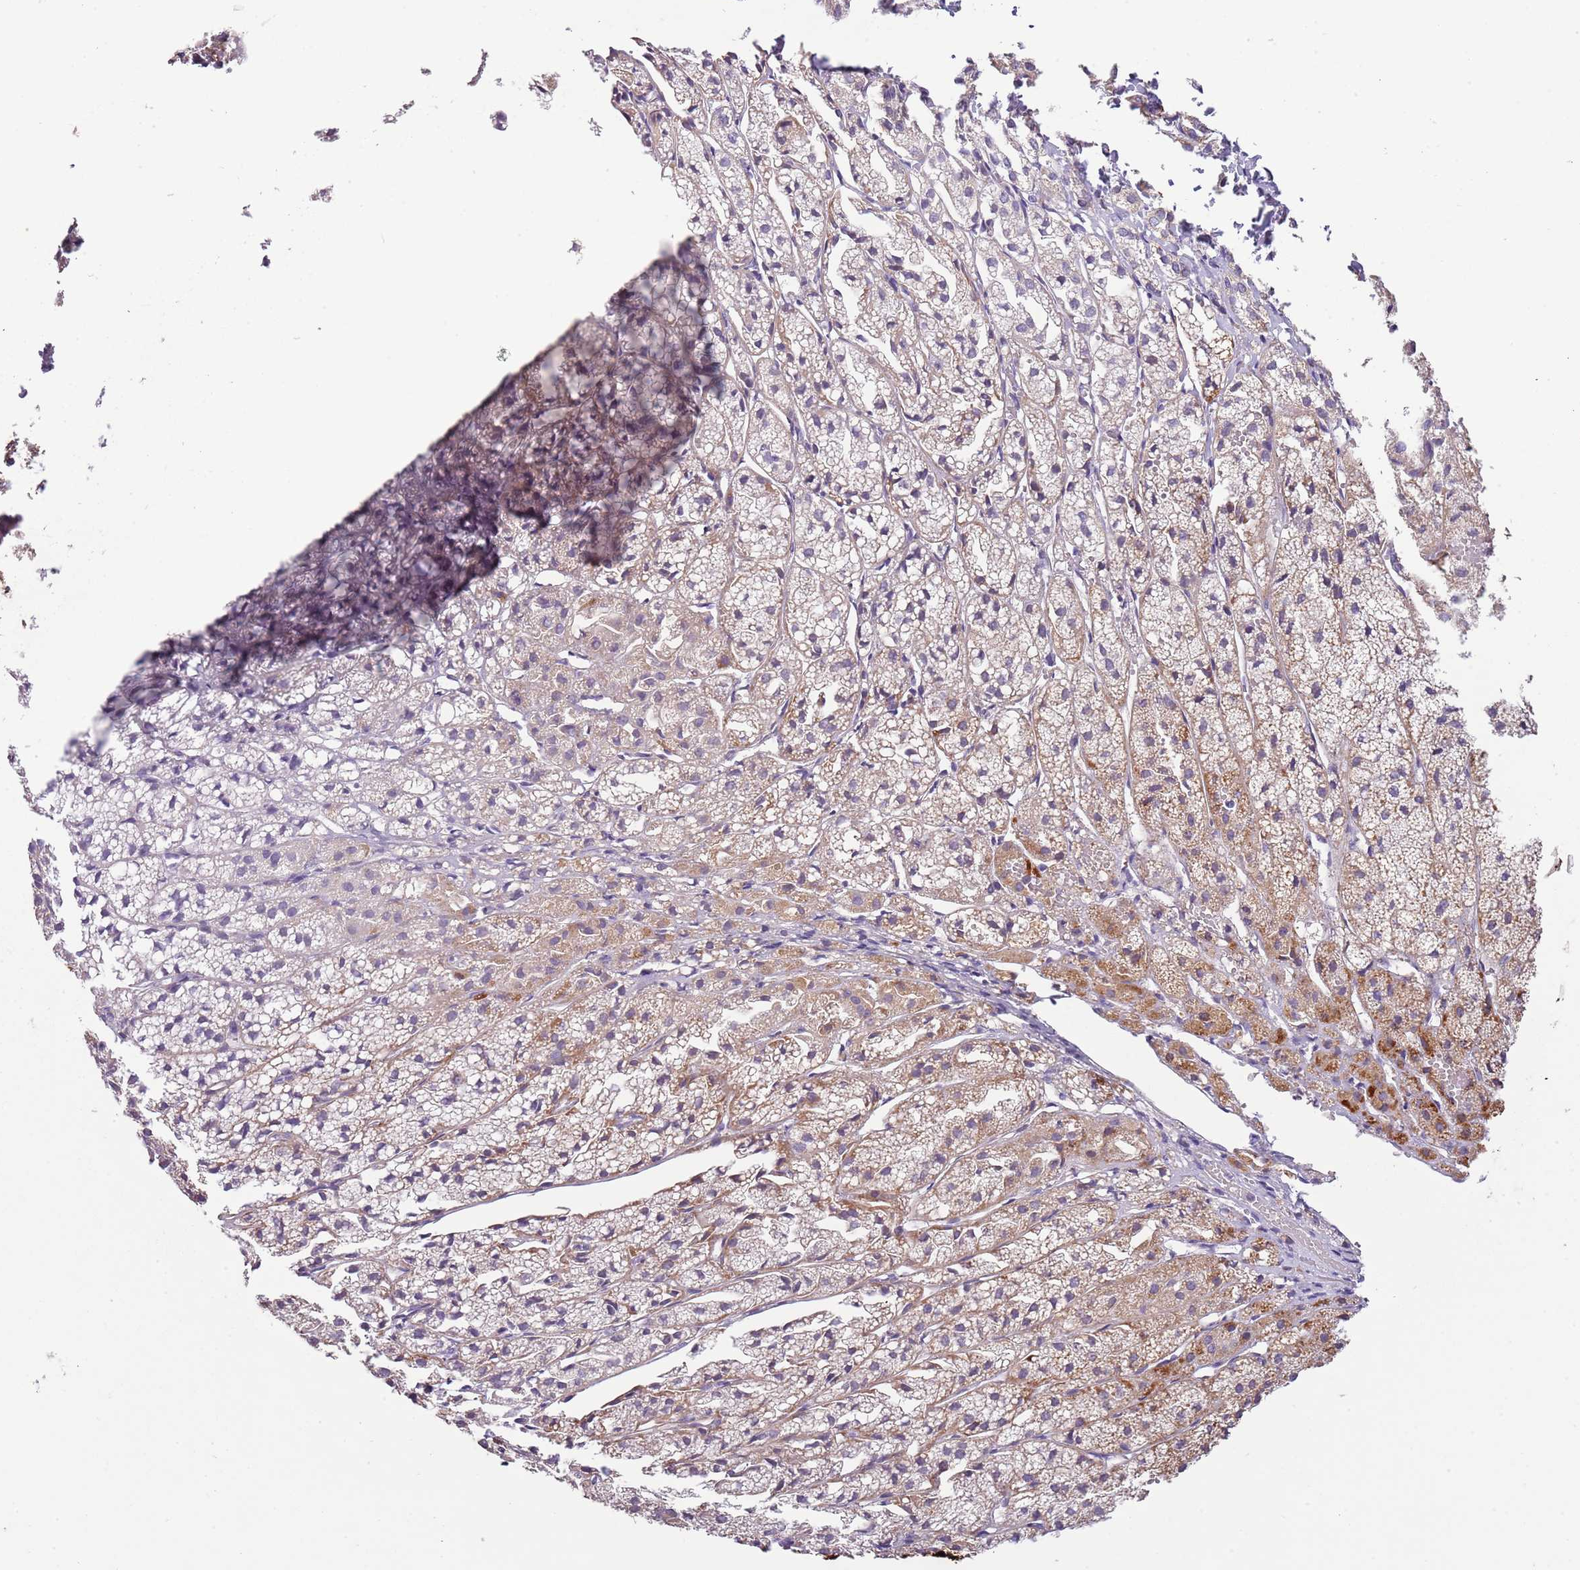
{"staining": {"intensity": "moderate", "quantity": "25%-75%", "location": "cytoplasmic/membranous,nuclear"}, "tissue": "adrenal gland", "cell_type": "Glandular cells", "image_type": "normal", "snomed": [{"axis": "morphology", "description": "Normal tissue, NOS"}, {"axis": "topography", "description": "Adrenal gland"}], "caption": "Immunohistochemistry (IHC) image of unremarkable adrenal gland: human adrenal gland stained using IHC displays medium levels of moderate protein expression localized specifically in the cytoplasmic/membranous,nuclear of glandular cells, appearing as a cytoplasmic/membranous,nuclear brown color.", "gene": "FAM120AOS", "patient": {"sex": "female", "age": 44}}